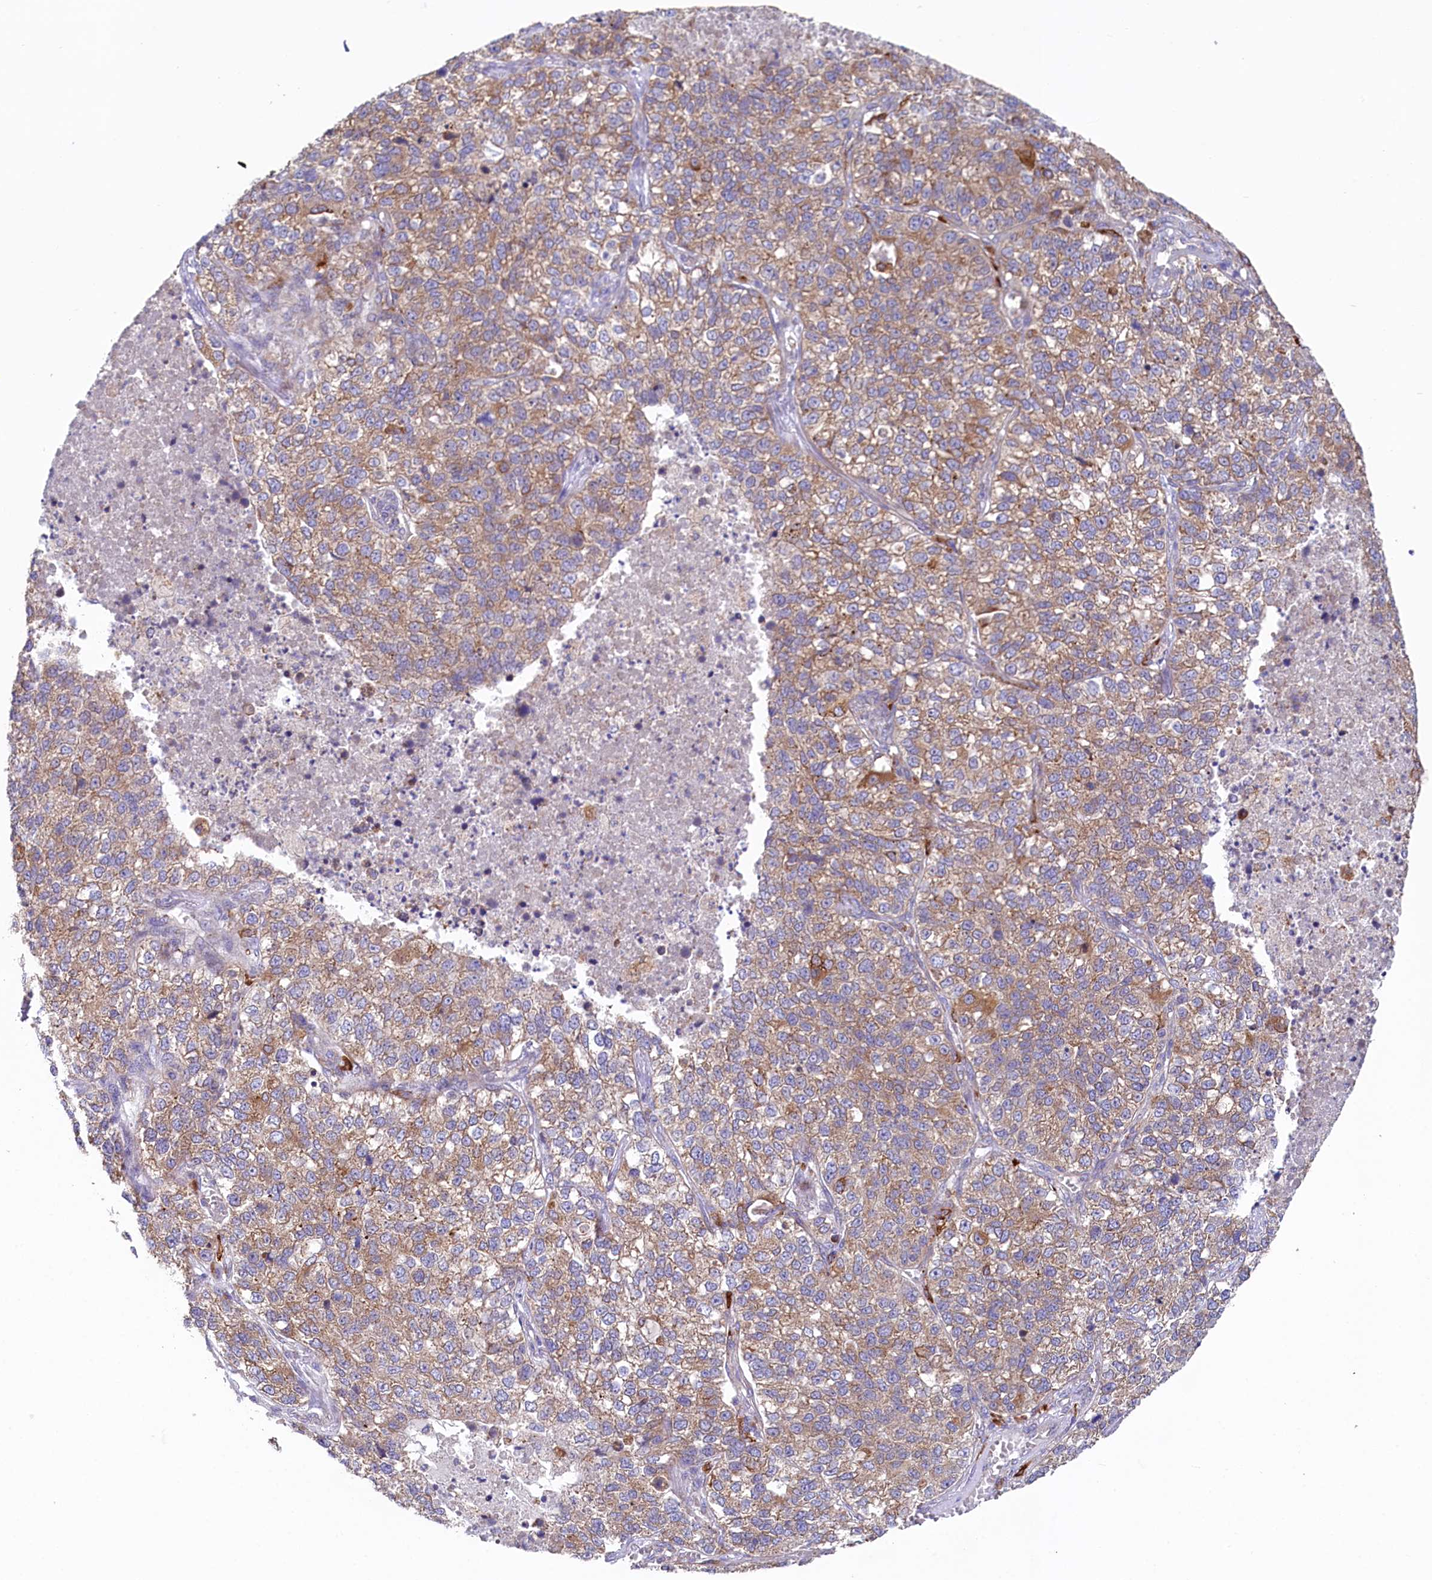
{"staining": {"intensity": "moderate", "quantity": ">75%", "location": "cytoplasmic/membranous"}, "tissue": "lung cancer", "cell_type": "Tumor cells", "image_type": "cancer", "snomed": [{"axis": "morphology", "description": "Adenocarcinoma, NOS"}, {"axis": "topography", "description": "Lung"}], "caption": "The image displays staining of adenocarcinoma (lung), revealing moderate cytoplasmic/membranous protein staining (brown color) within tumor cells. The staining is performed using DAB brown chromogen to label protein expression. The nuclei are counter-stained blue using hematoxylin.", "gene": "CHID1", "patient": {"sex": "male", "age": 49}}